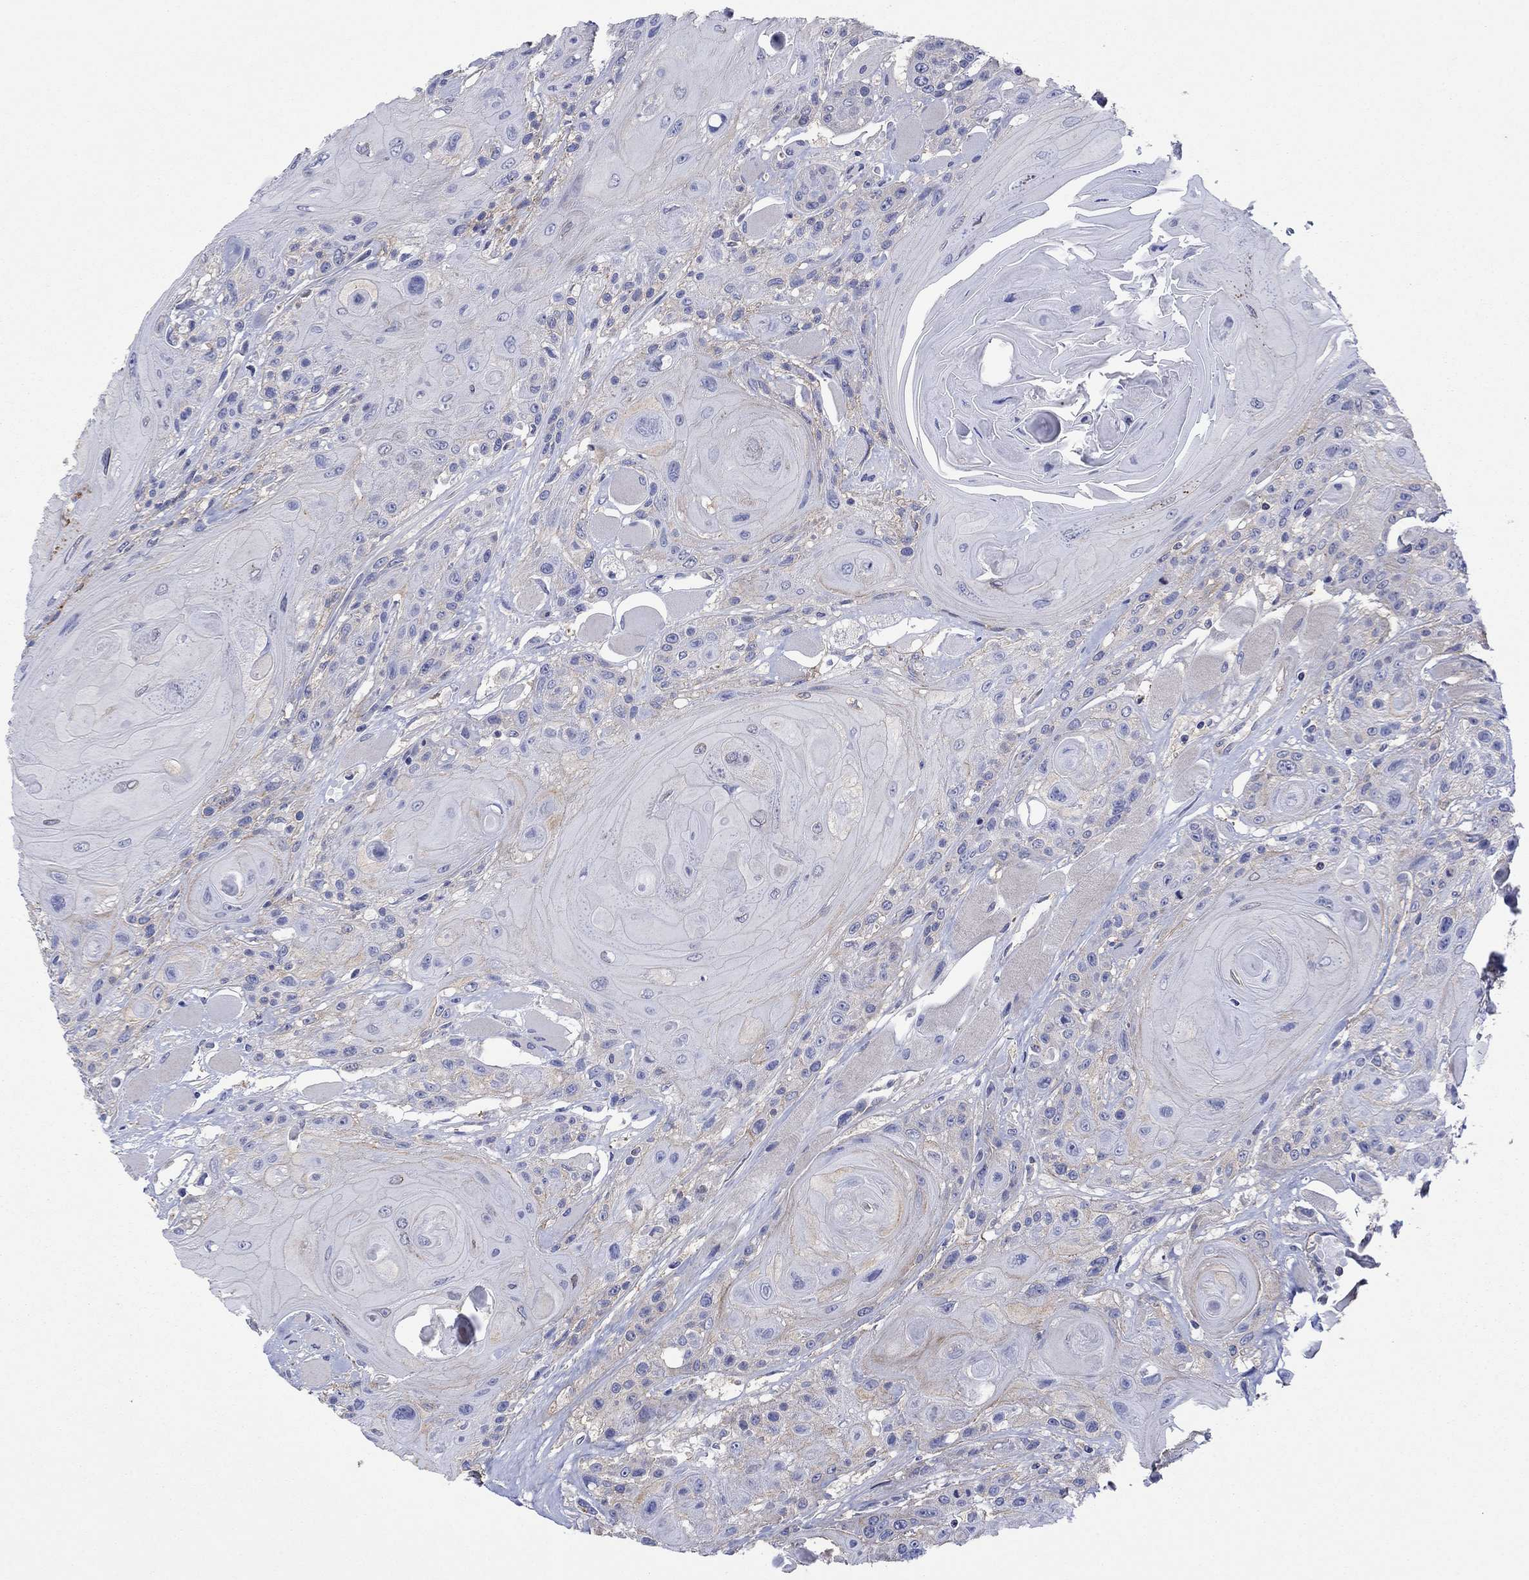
{"staining": {"intensity": "negative", "quantity": "none", "location": "none"}, "tissue": "head and neck cancer", "cell_type": "Tumor cells", "image_type": "cancer", "snomed": [{"axis": "morphology", "description": "Squamous cell carcinoma, NOS"}, {"axis": "topography", "description": "Head-Neck"}], "caption": "Head and neck cancer stained for a protein using IHC reveals no expression tumor cells.", "gene": "TPRN", "patient": {"sex": "female", "age": 59}}